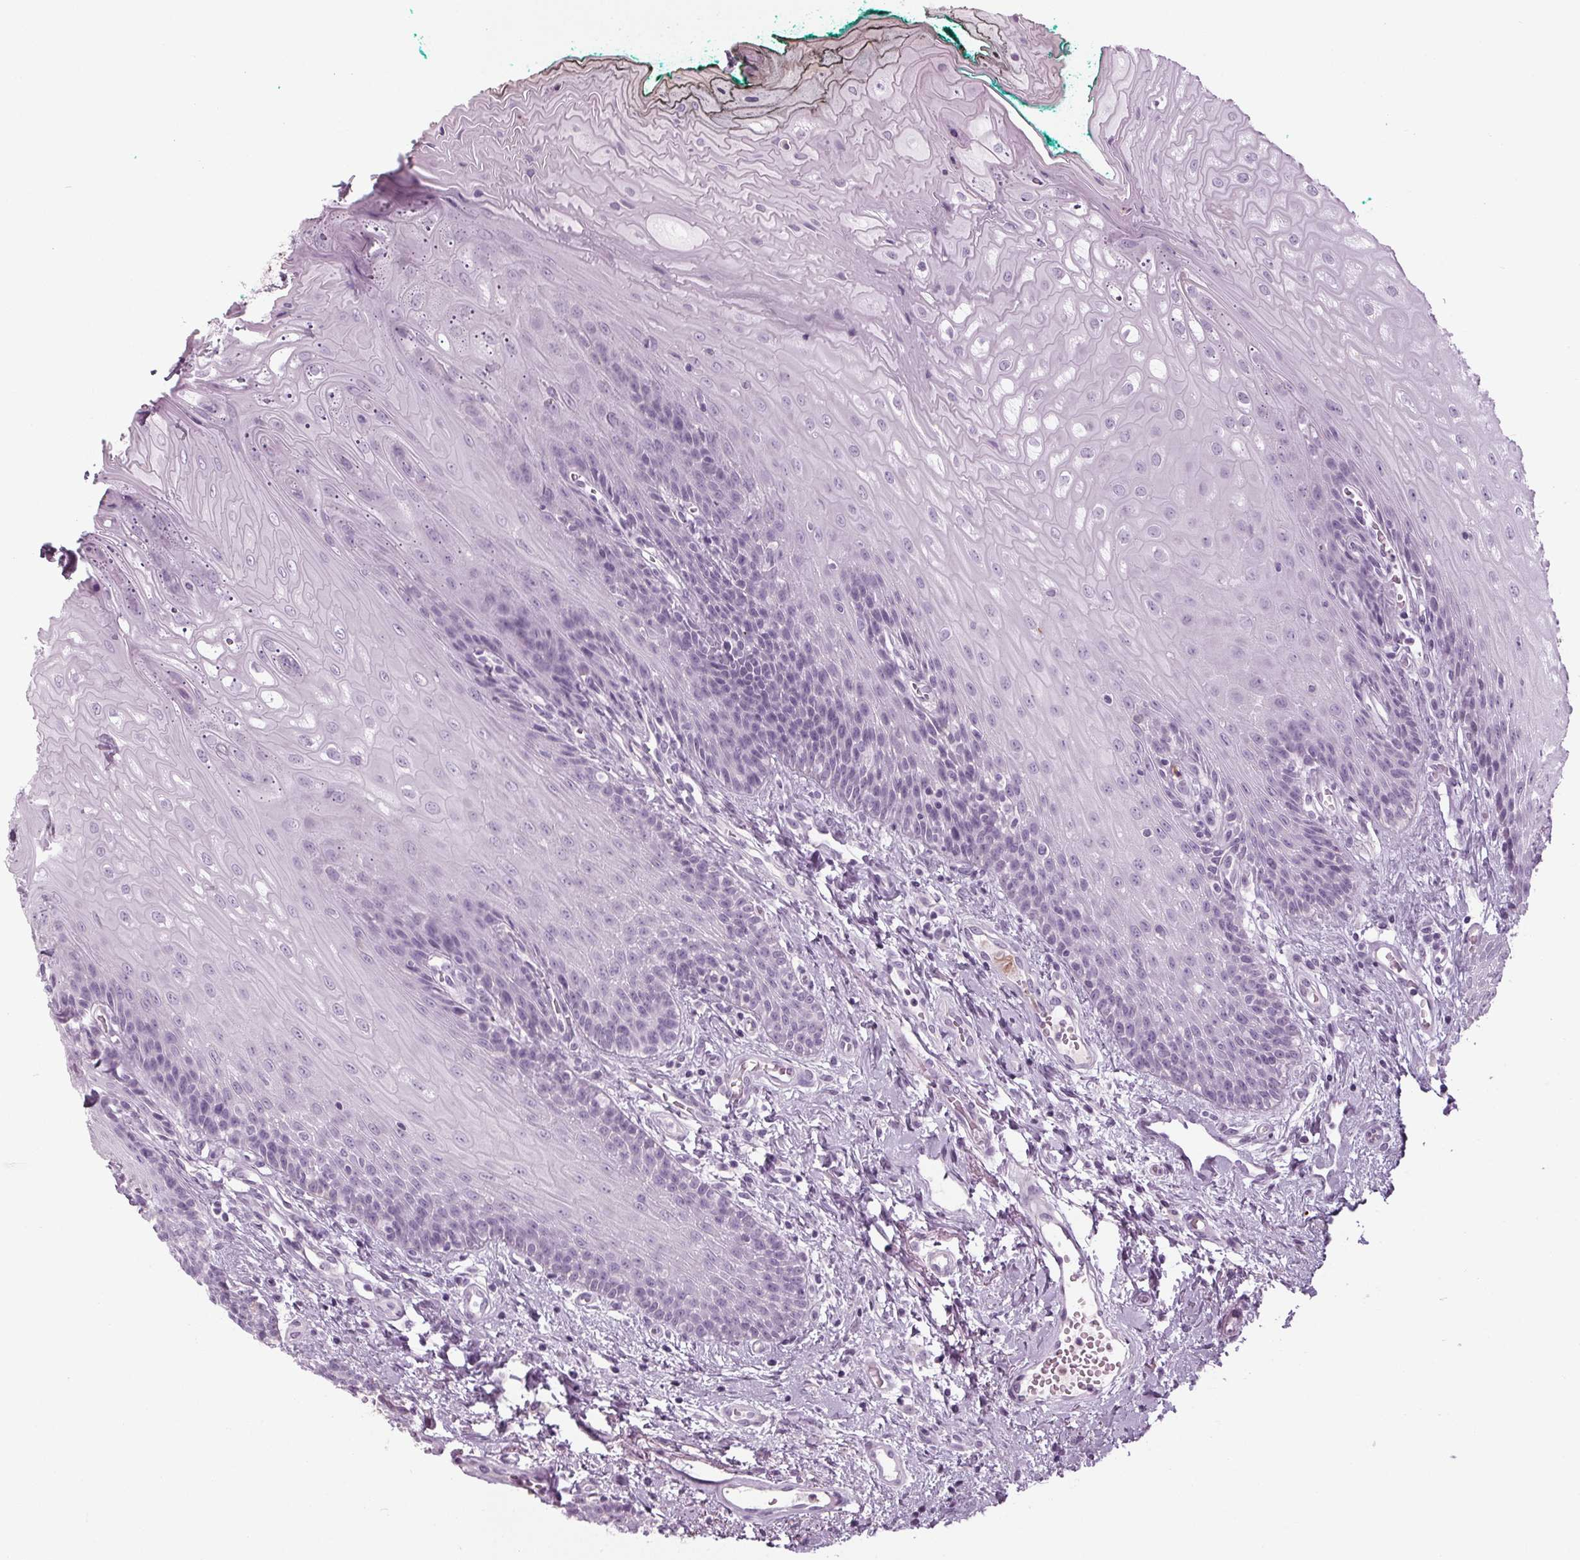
{"staining": {"intensity": "negative", "quantity": "none", "location": "none"}, "tissue": "oral mucosa", "cell_type": "Squamous epithelial cells", "image_type": "normal", "snomed": [{"axis": "morphology", "description": "Normal tissue, NOS"}, {"axis": "topography", "description": "Oral tissue"}], "caption": "Histopathology image shows no protein expression in squamous epithelial cells of unremarkable oral mucosa.", "gene": "CYP3A43", "patient": {"sex": "female", "age": 68}}